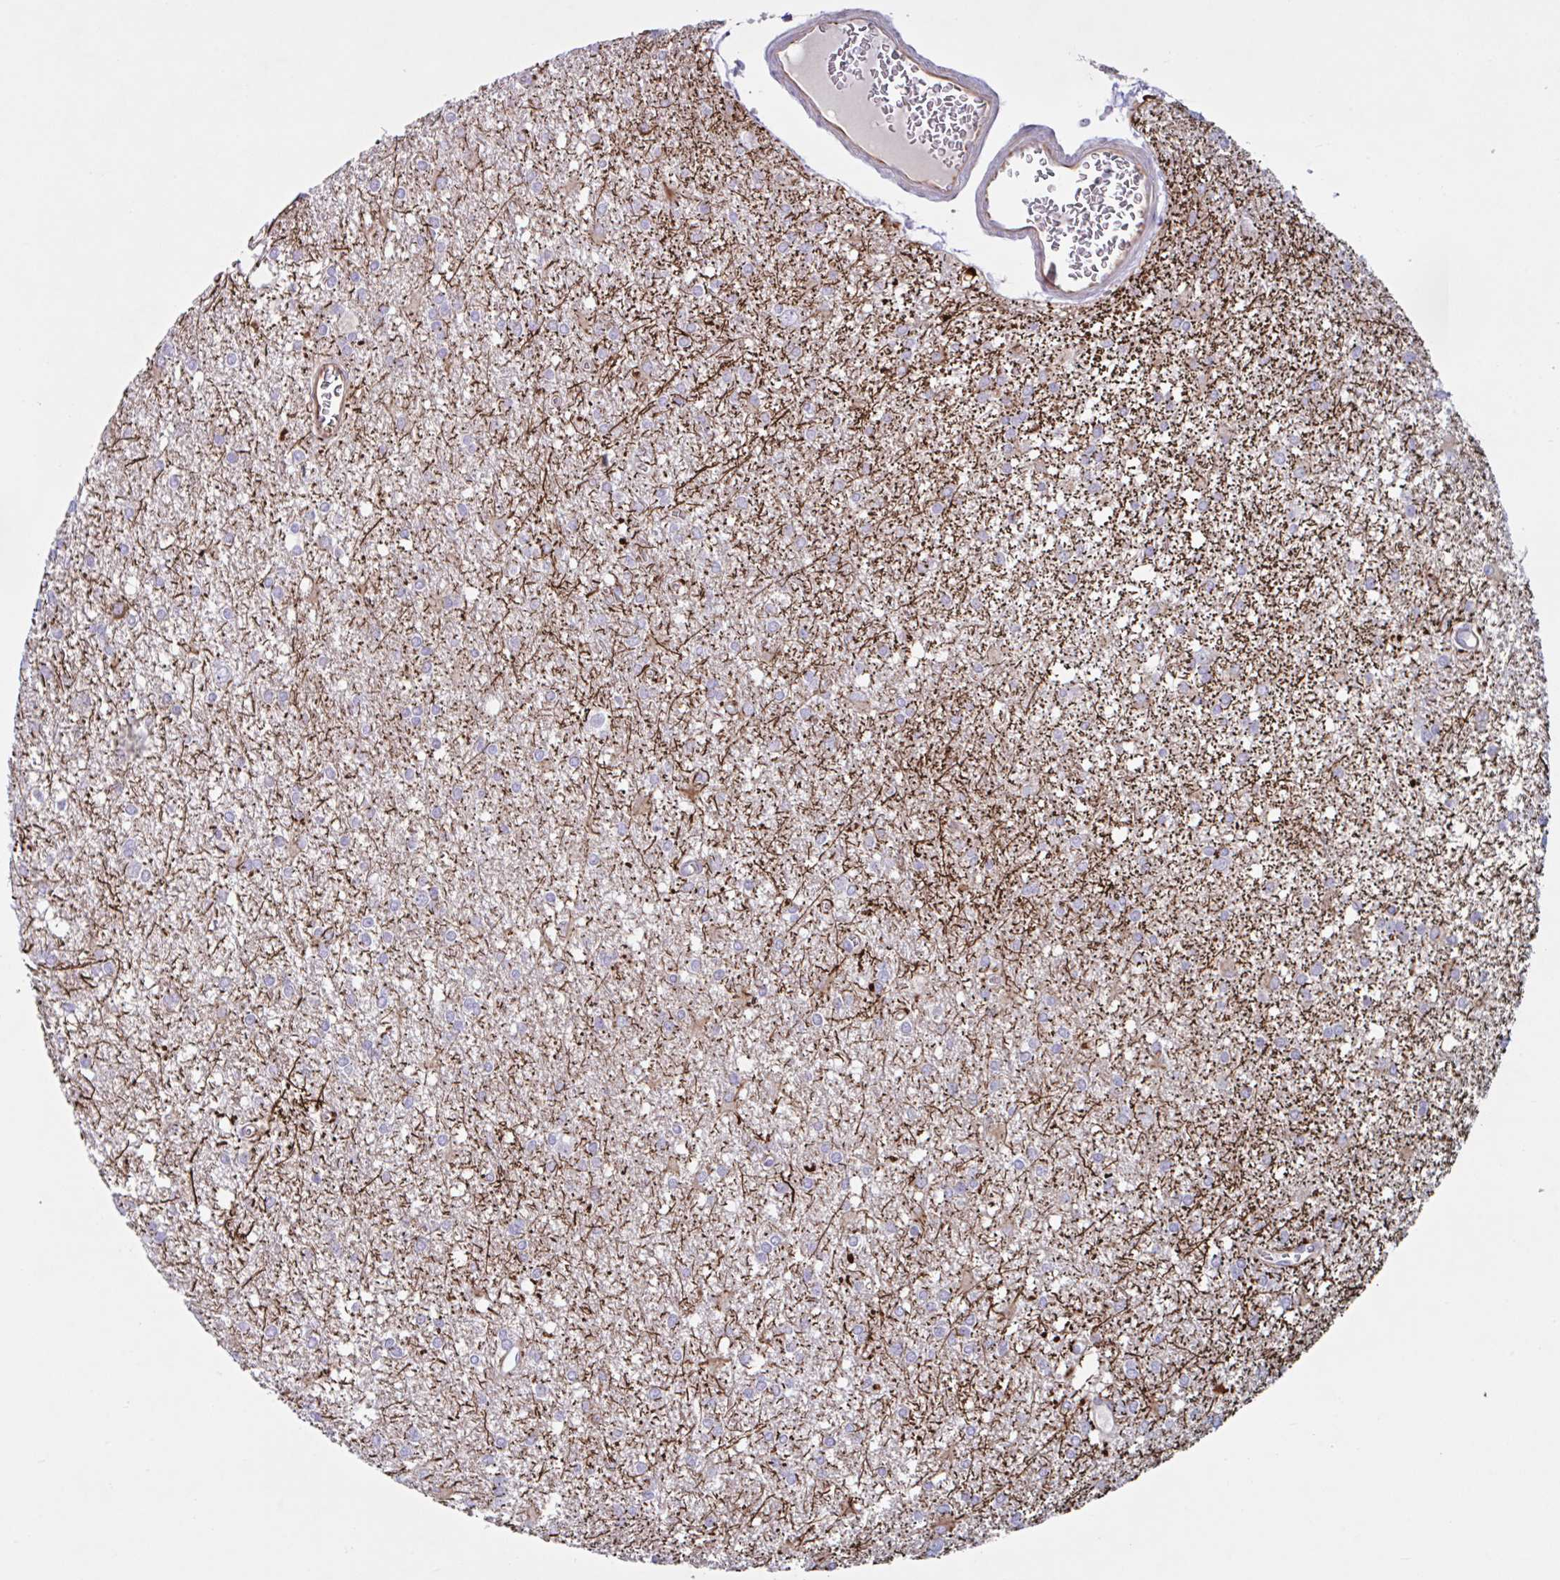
{"staining": {"intensity": "negative", "quantity": "none", "location": "none"}, "tissue": "glioma", "cell_type": "Tumor cells", "image_type": "cancer", "snomed": [{"axis": "morphology", "description": "Glioma, malignant, High grade"}, {"axis": "topography", "description": "Brain"}], "caption": "Human high-grade glioma (malignant) stained for a protein using immunohistochemistry reveals no staining in tumor cells.", "gene": "TMEM86B", "patient": {"sex": "male", "age": 48}}